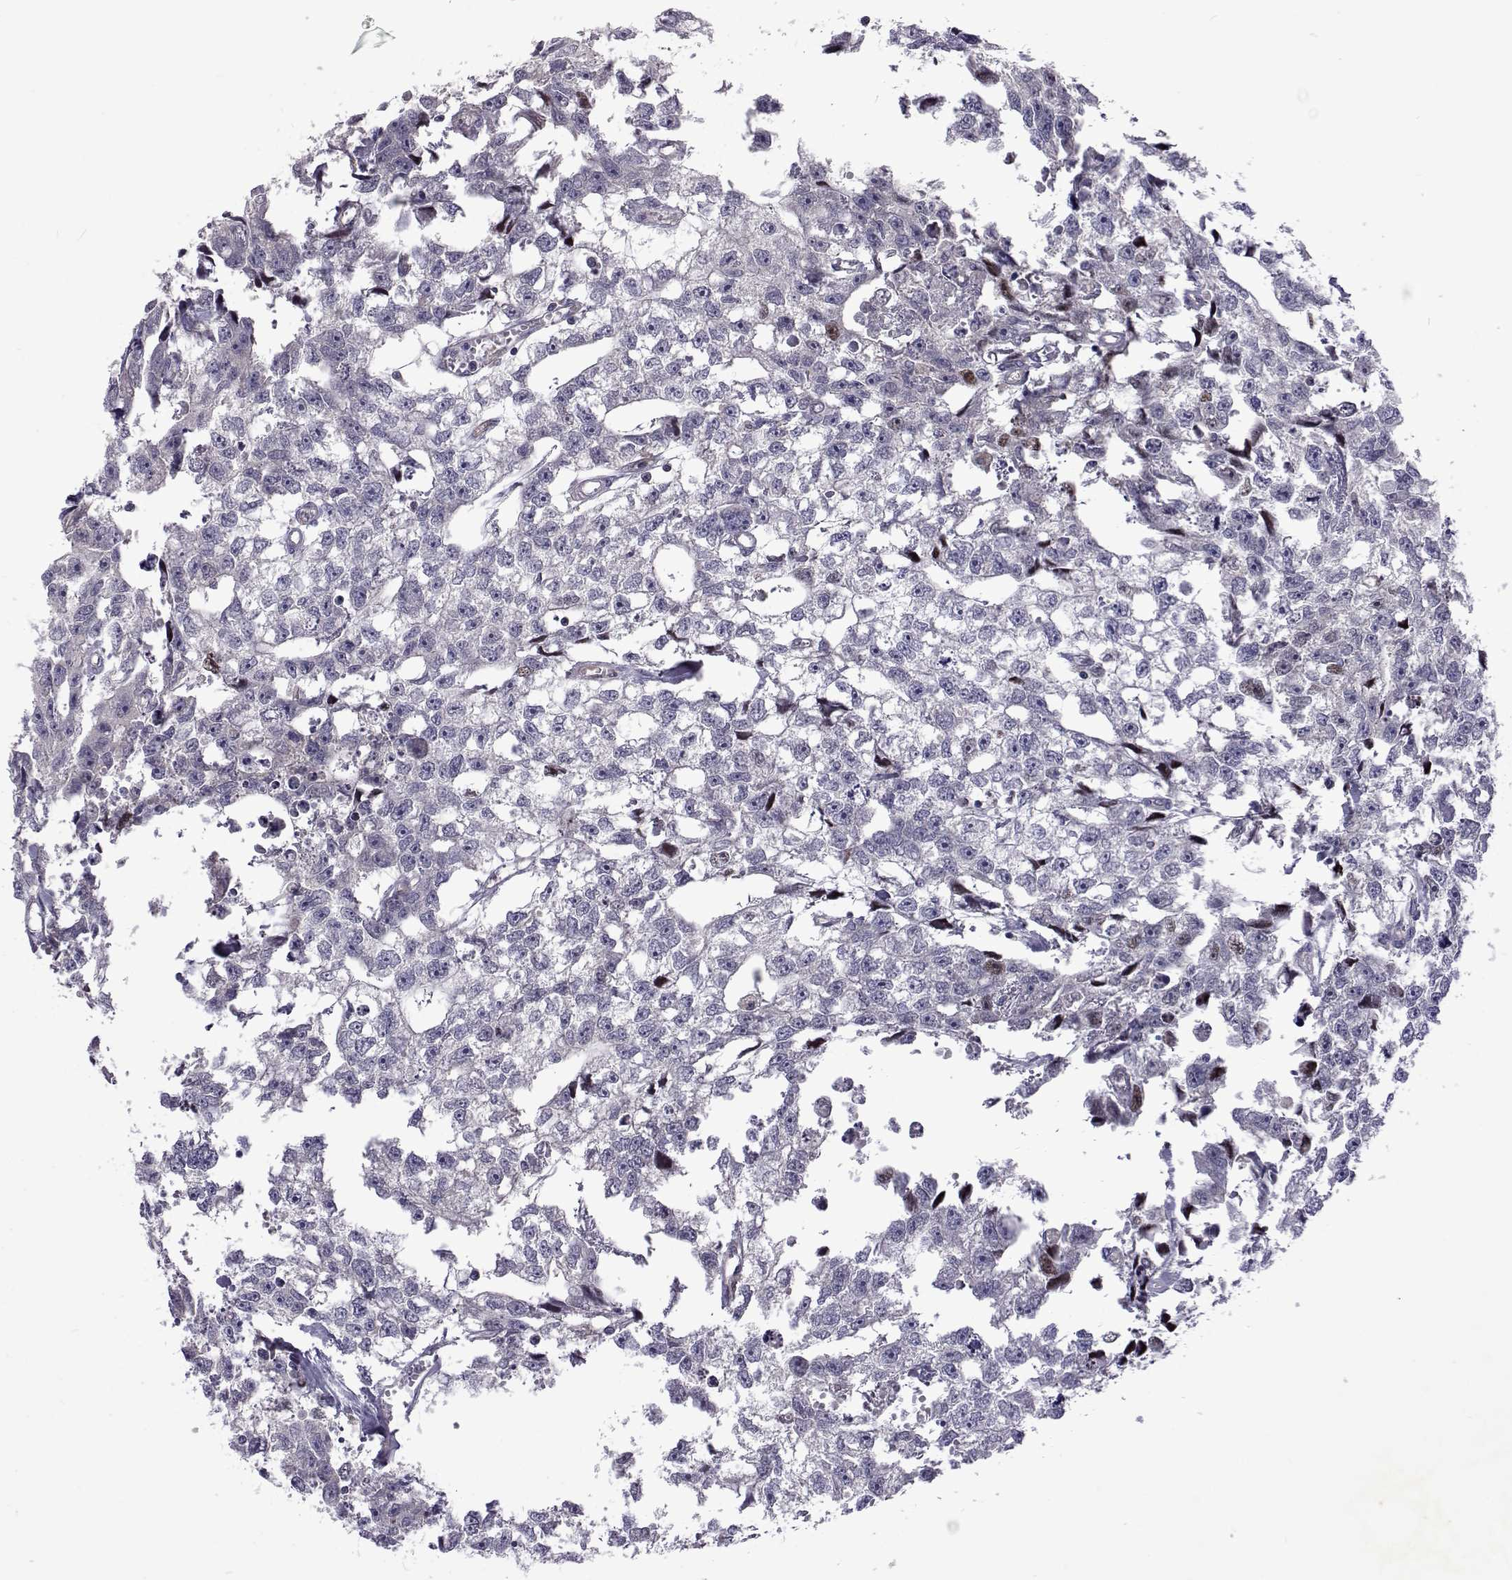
{"staining": {"intensity": "negative", "quantity": "none", "location": "none"}, "tissue": "testis cancer", "cell_type": "Tumor cells", "image_type": "cancer", "snomed": [{"axis": "morphology", "description": "Carcinoma, Embryonal, NOS"}, {"axis": "morphology", "description": "Teratoma, malignant, NOS"}, {"axis": "topography", "description": "Testis"}], "caption": "The image exhibits no significant expression in tumor cells of teratoma (malignant) (testis).", "gene": "TCF15", "patient": {"sex": "male", "age": 44}}